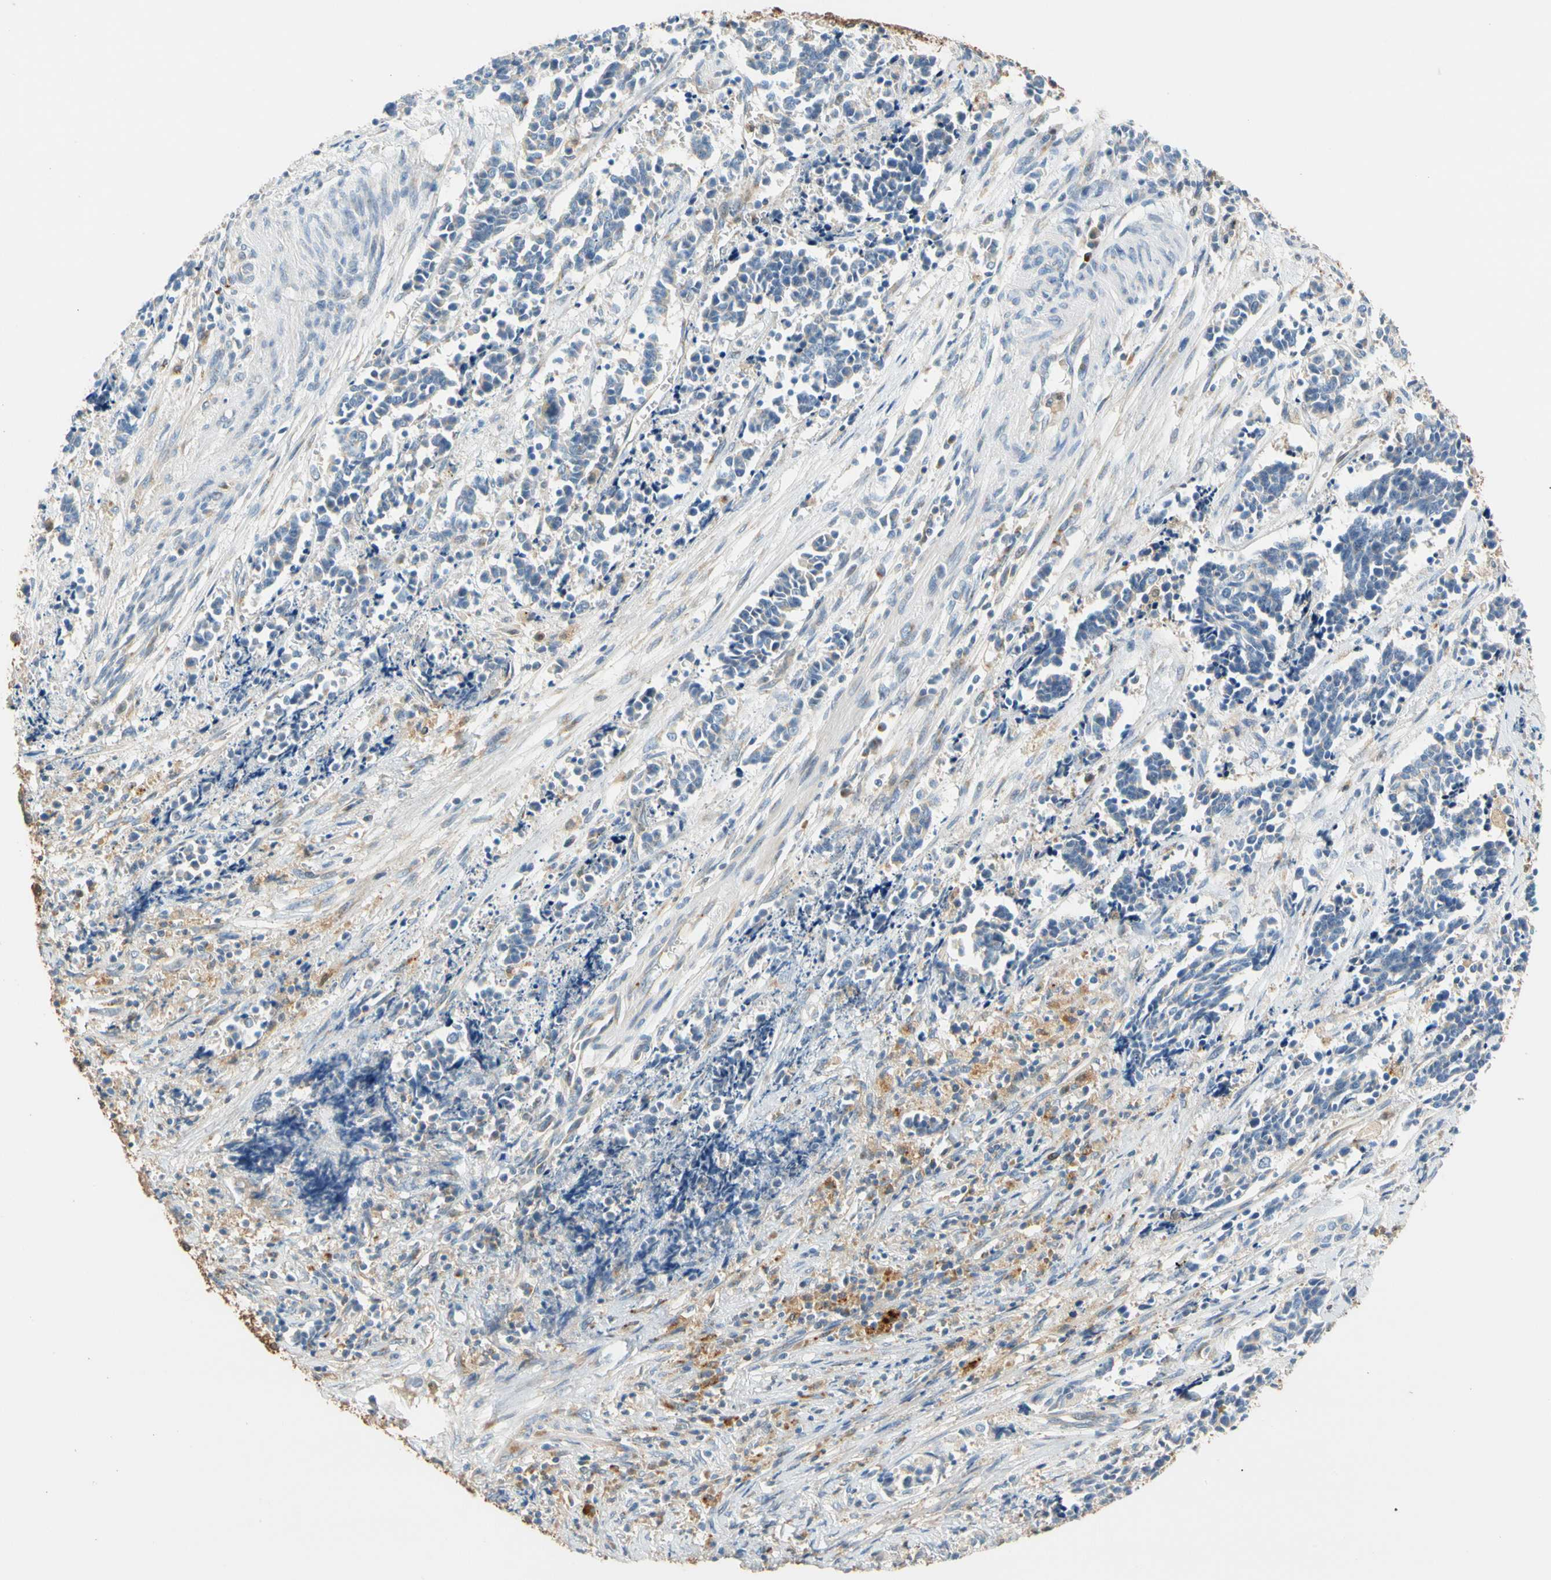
{"staining": {"intensity": "negative", "quantity": "none", "location": "none"}, "tissue": "cervical cancer", "cell_type": "Tumor cells", "image_type": "cancer", "snomed": [{"axis": "morphology", "description": "Squamous cell carcinoma, NOS"}, {"axis": "topography", "description": "Cervix"}], "caption": "Image shows no protein staining in tumor cells of squamous cell carcinoma (cervical) tissue.", "gene": "GPSM2", "patient": {"sex": "female", "age": 35}}